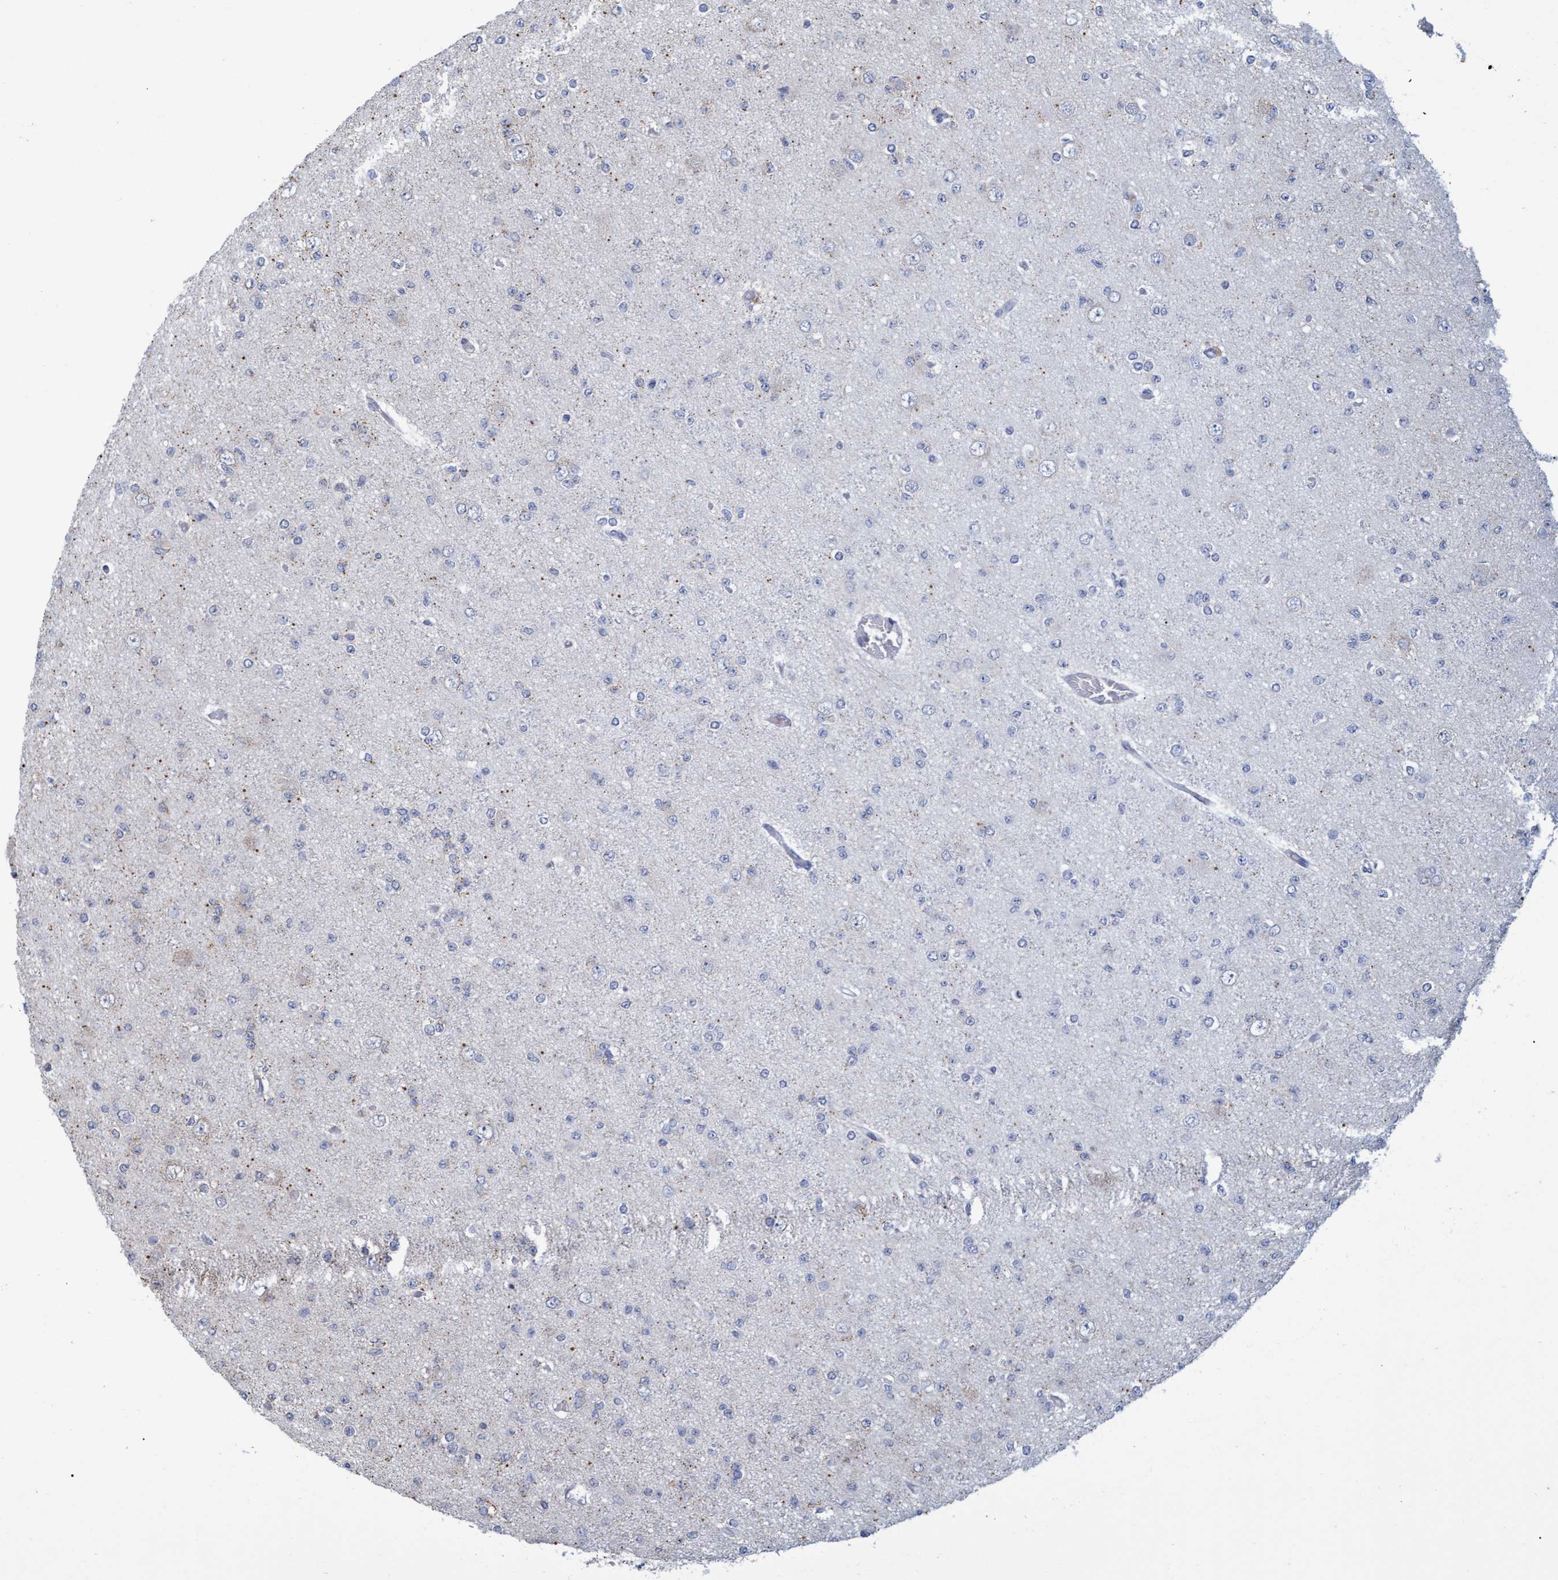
{"staining": {"intensity": "weak", "quantity": "<25%", "location": "cytoplasmic/membranous"}, "tissue": "glioma", "cell_type": "Tumor cells", "image_type": "cancer", "snomed": [{"axis": "morphology", "description": "Glioma, malignant, Low grade"}, {"axis": "topography", "description": "Brain"}], "caption": "Immunohistochemical staining of glioma exhibits no significant expression in tumor cells. Nuclei are stained in blue.", "gene": "NAA15", "patient": {"sex": "female", "age": 22}}